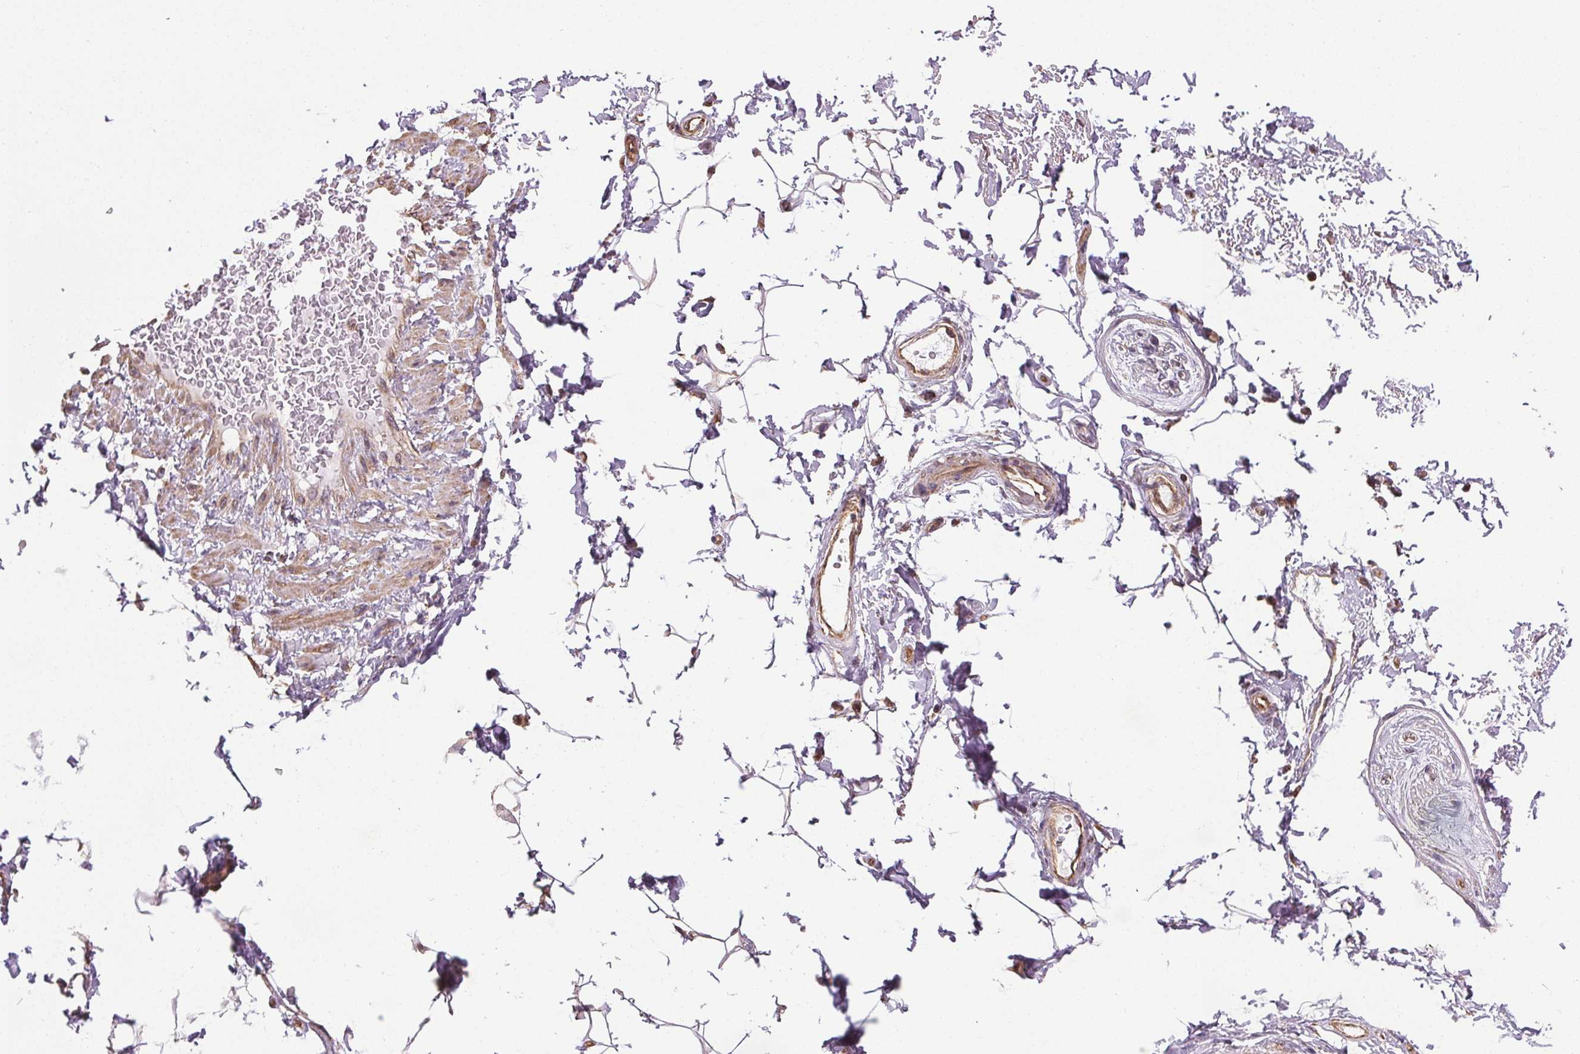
{"staining": {"intensity": "negative", "quantity": "none", "location": "none"}, "tissue": "adipose tissue", "cell_type": "Adipocytes", "image_type": "normal", "snomed": [{"axis": "morphology", "description": "Normal tissue, NOS"}, {"axis": "topography", "description": "Peripheral nerve tissue"}], "caption": "A micrograph of adipose tissue stained for a protein shows no brown staining in adipocytes. Brightfield microscopy of immunohistochemistry stained with DAB (brown) and hematoxylin (blue), captured at high magnification.", "gene": "ZNF548", "patient": {"sex": "male", "age": 51}}